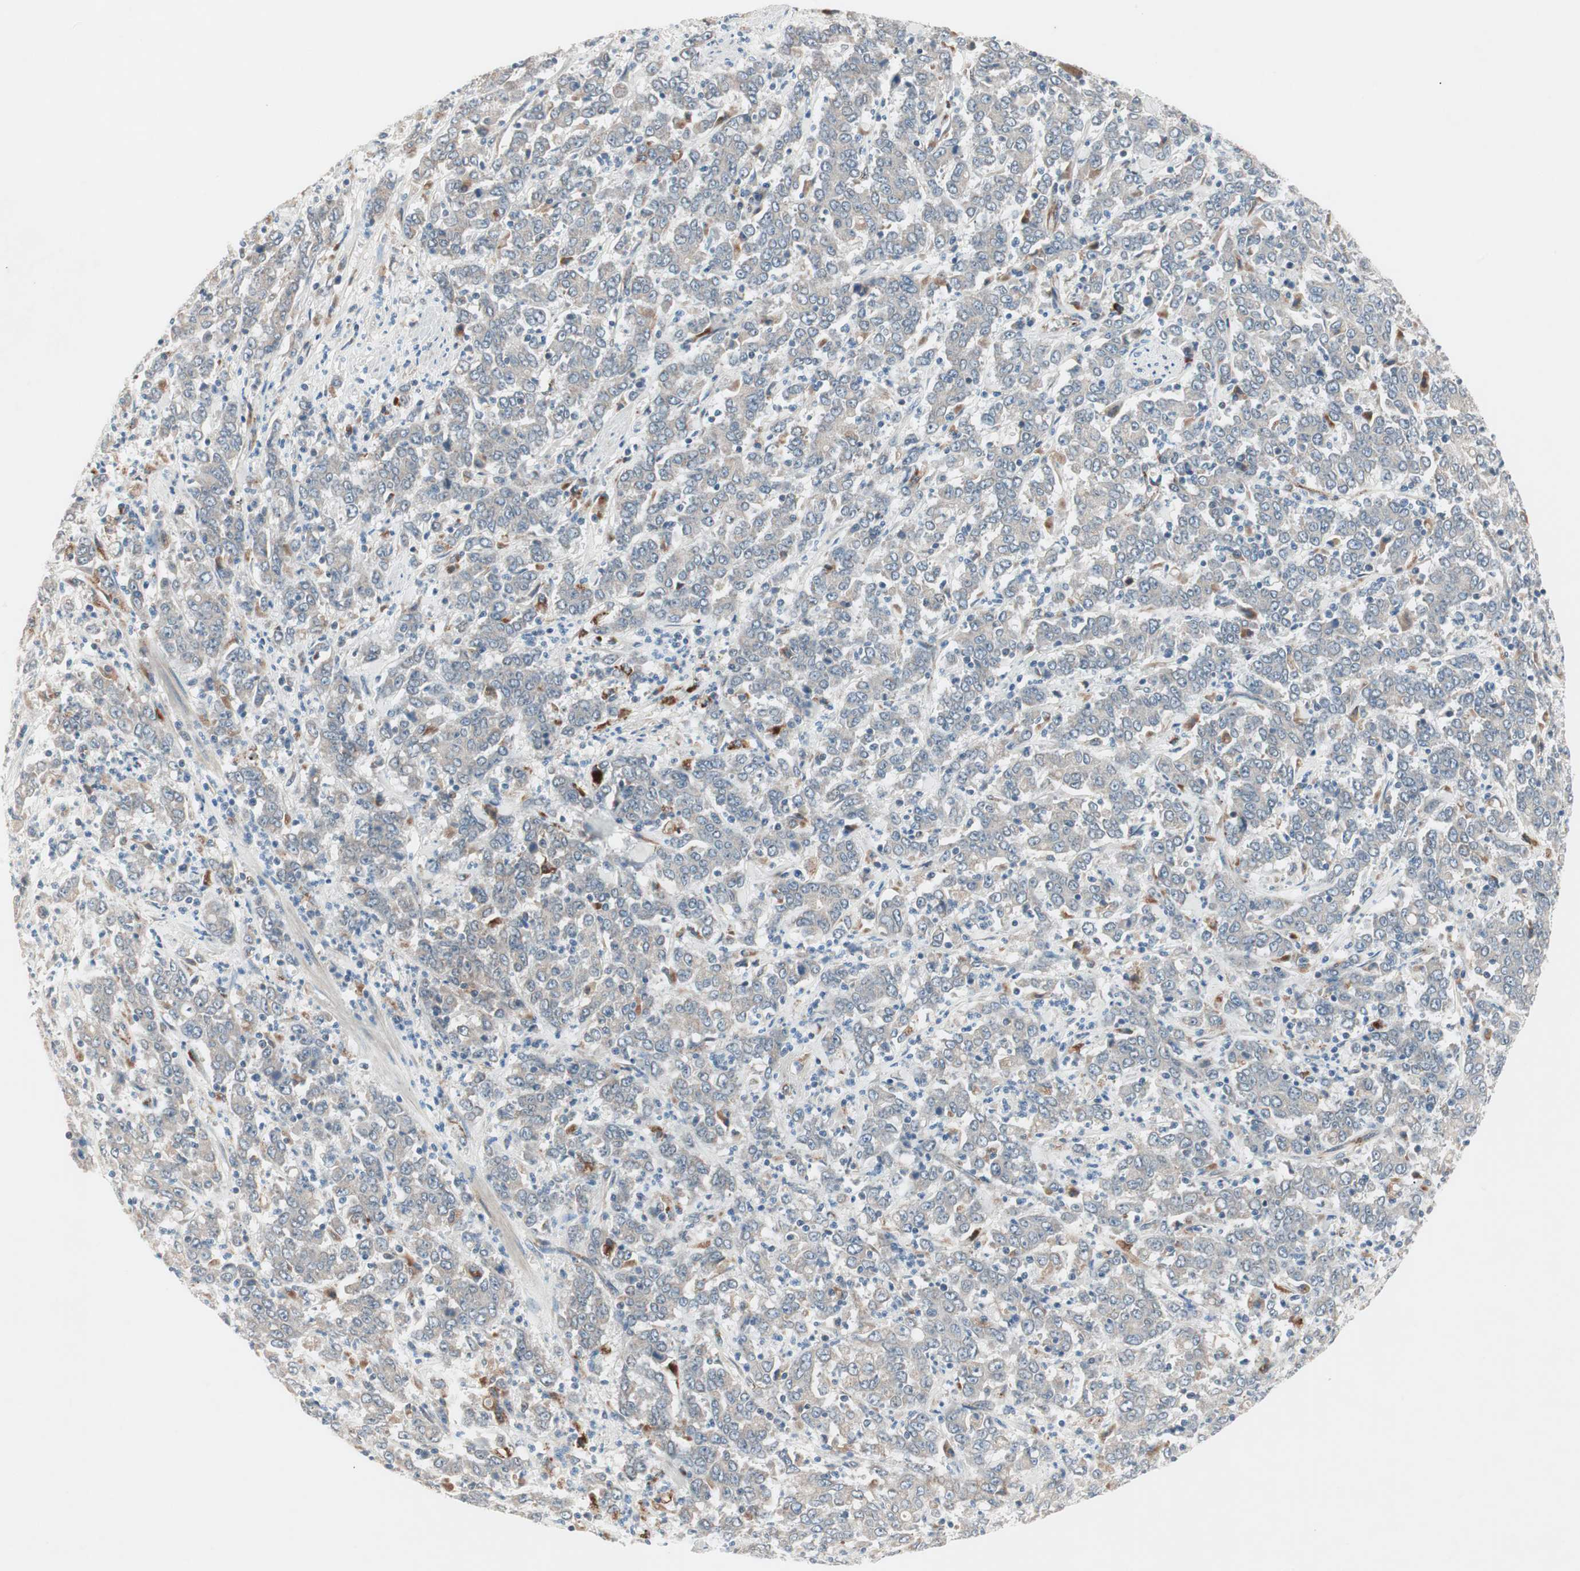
{"staining": {"intensity": "negative", "quantity": "none", "location": "none"}, "tissue": "stomach cancer", "cell_type": "Tumor cells", "image_type": "cancer", "snomed": [{"axis": "morphology", "description": "Adenocarcinoma, NOS"}, {"axis": "topography", "description": "Stomach, lower"}], "caption": "DAB immunohistochemical staining of stomach cancer (adenocarcinoma) exhibits no significant staining in tumor cells.", "gene": "FGFR4", "patient": {"sex": "female", "age": 71}}